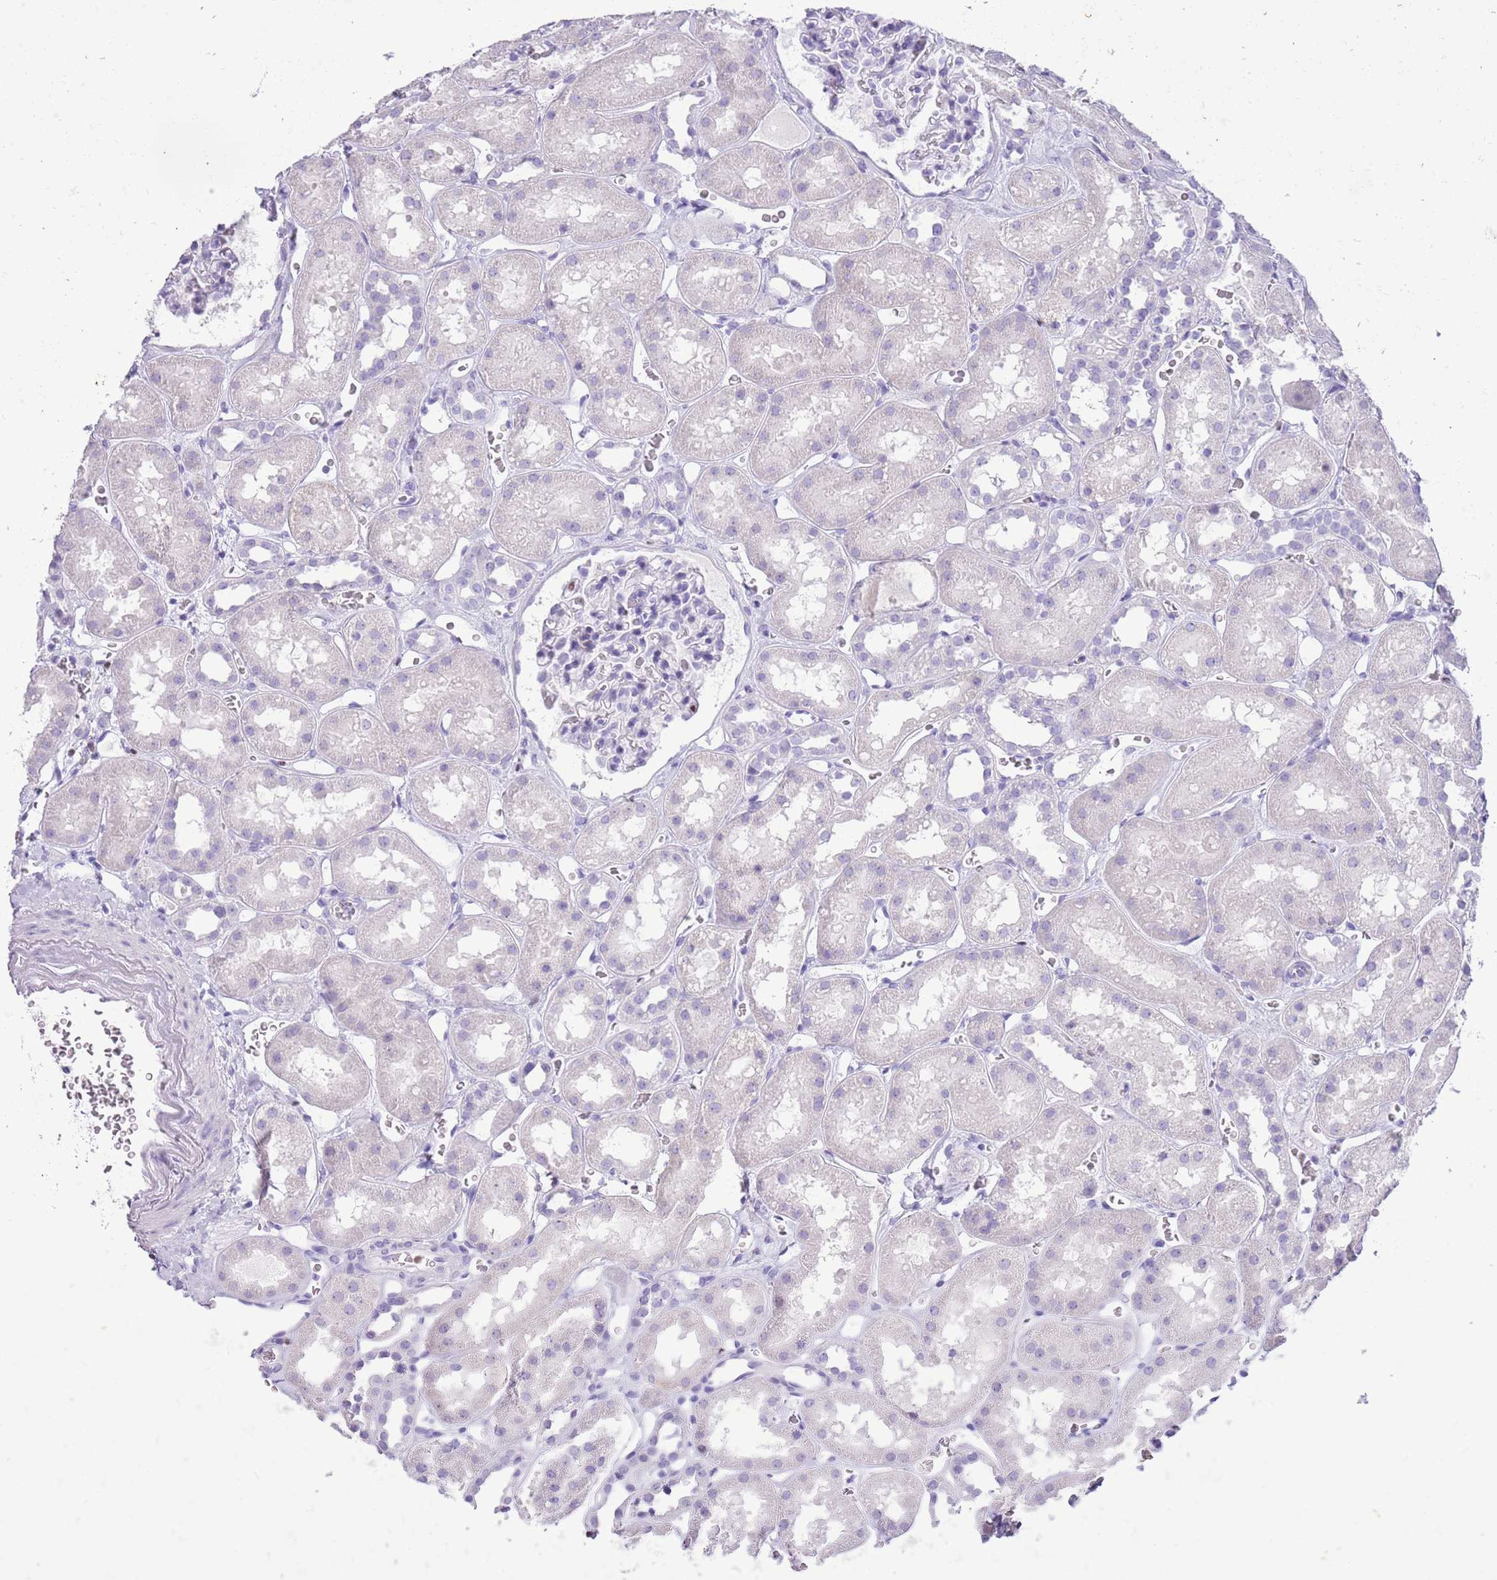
{"staining": {"intensity": "negative", "quantity": "none", "location": "none"}, "tissue": "kidney", "cell_type": "Cells in glomeruli", "image_type": "normal", "snomed": [{"axis": "morphology", "description": "Normal tissue, NOS"}, {"axis": "topography", "description": "Kidney"}], "caption": "Human kidney stained for a protein using immunohistochemistry (IHC) exhibits no expression in cells in glomeruli.", "gene": "BCL11B", "patient": {"sex": "female", "age": 41}}